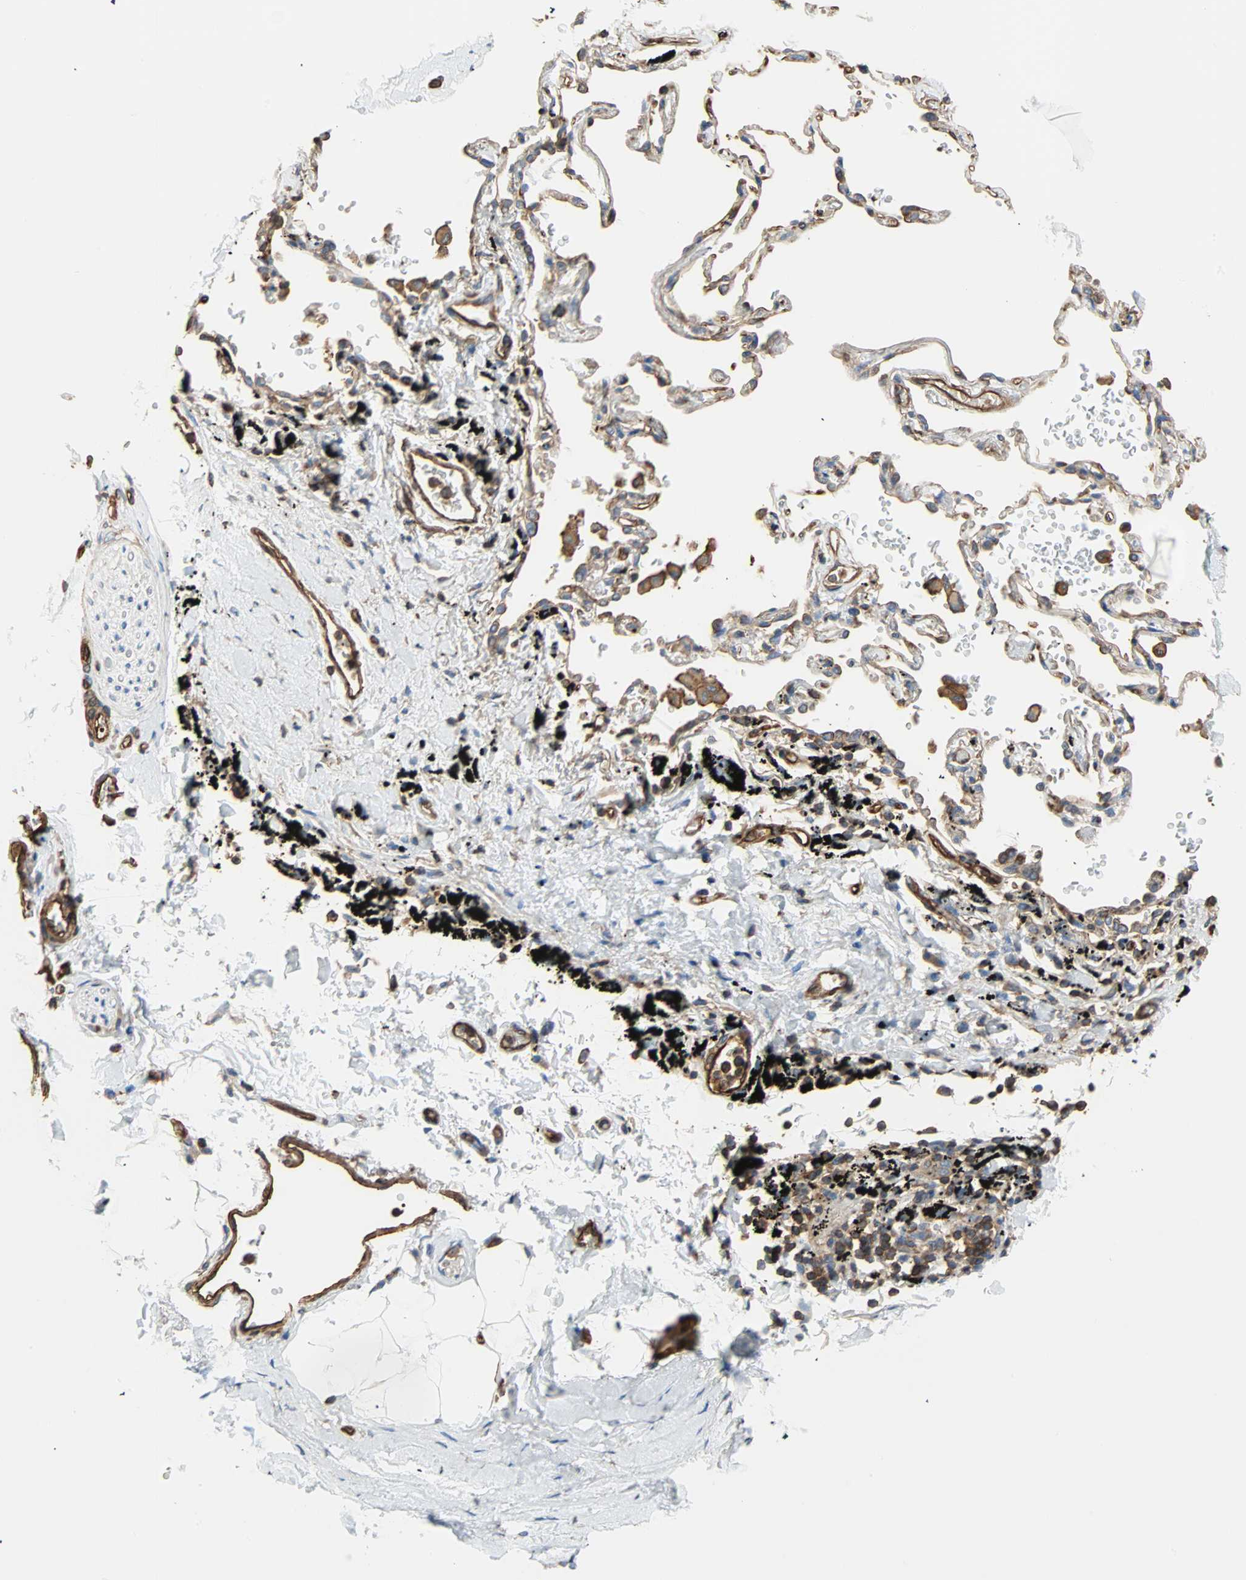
{"staining": {"intensity": "negative", "quantity": "none", "location": "none"}, "tissue": "adipose tissue", "cell_type": "Adipocytes", "image_type": "normal", "snomed": [{"axis": "morphology", "description": "Normal tissue, NOS"}, {"axis": "topography", "description": "Cartilage tissue"}, {"axis": "topography", "description": "Bronchus"}], "caption": "The photomicrograph displays no staining of adipocytes in benign adipose tissue. (Stains: DAB immunohistochemistry (IHC) with hematoxylin counter stain, Microscopy: brightfield microscopy at high magnification).", "gene": "GALNT10", "patient": {"sex": "female", "age": 73}}